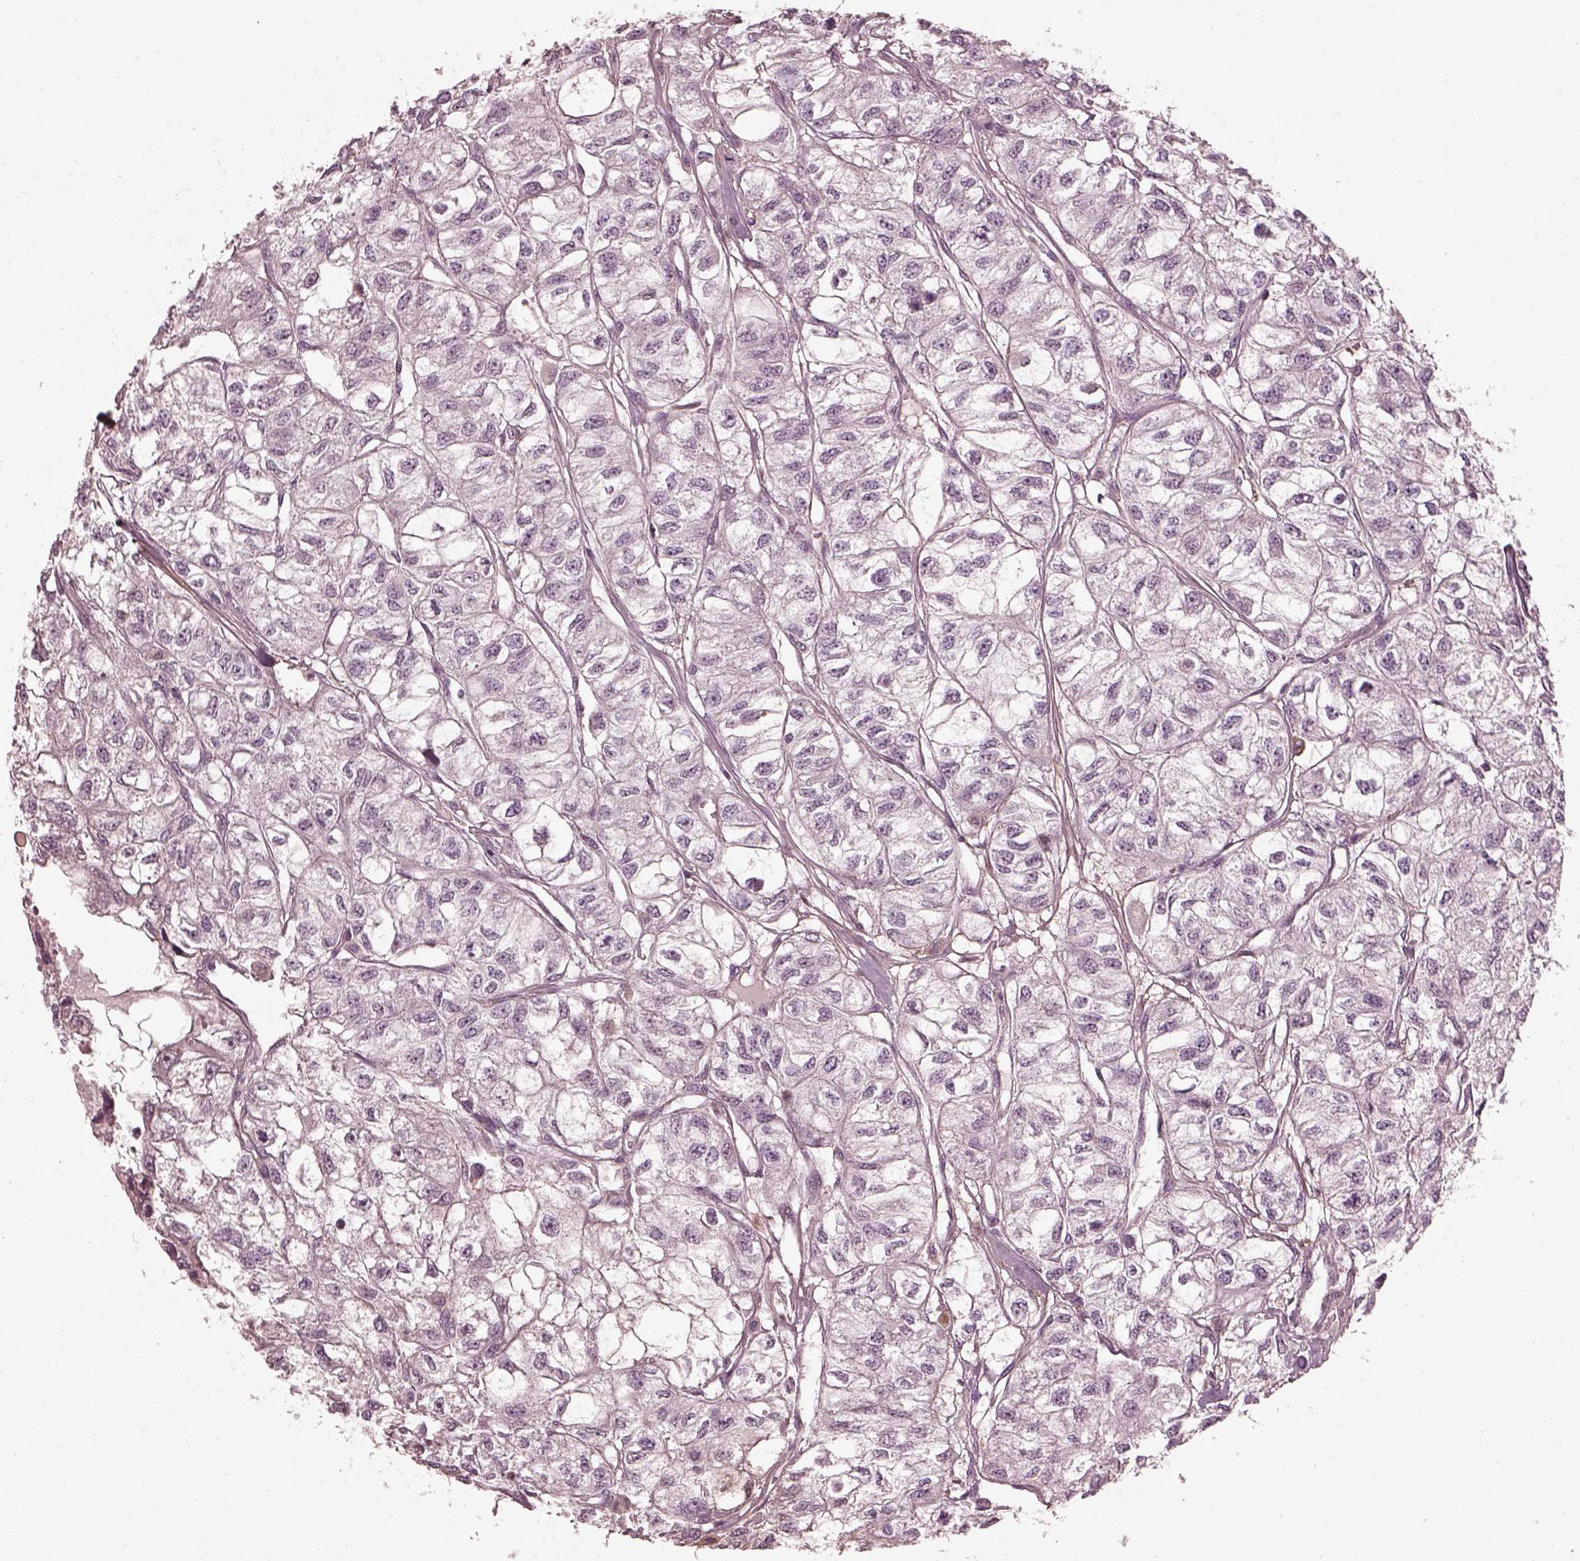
{"staining": {"intensity": "negative", "quantity": "none", "location": "none"}, "tissue": "renal cancer", "cell_type": "Tumor cells", "image_type": "cancer", "snomed": [{"axis": "morphology", "description": "Adenocarcinoma, NOS"}, {"axis": "topography", "description": "Kidney"}], "caption": "Renal adenocarcinoma was stained to show a protein in brown. There is no significant expression in tumor cells.", "gene": "EFEMP1", "patient": {"sex": "male", "age": 56}}